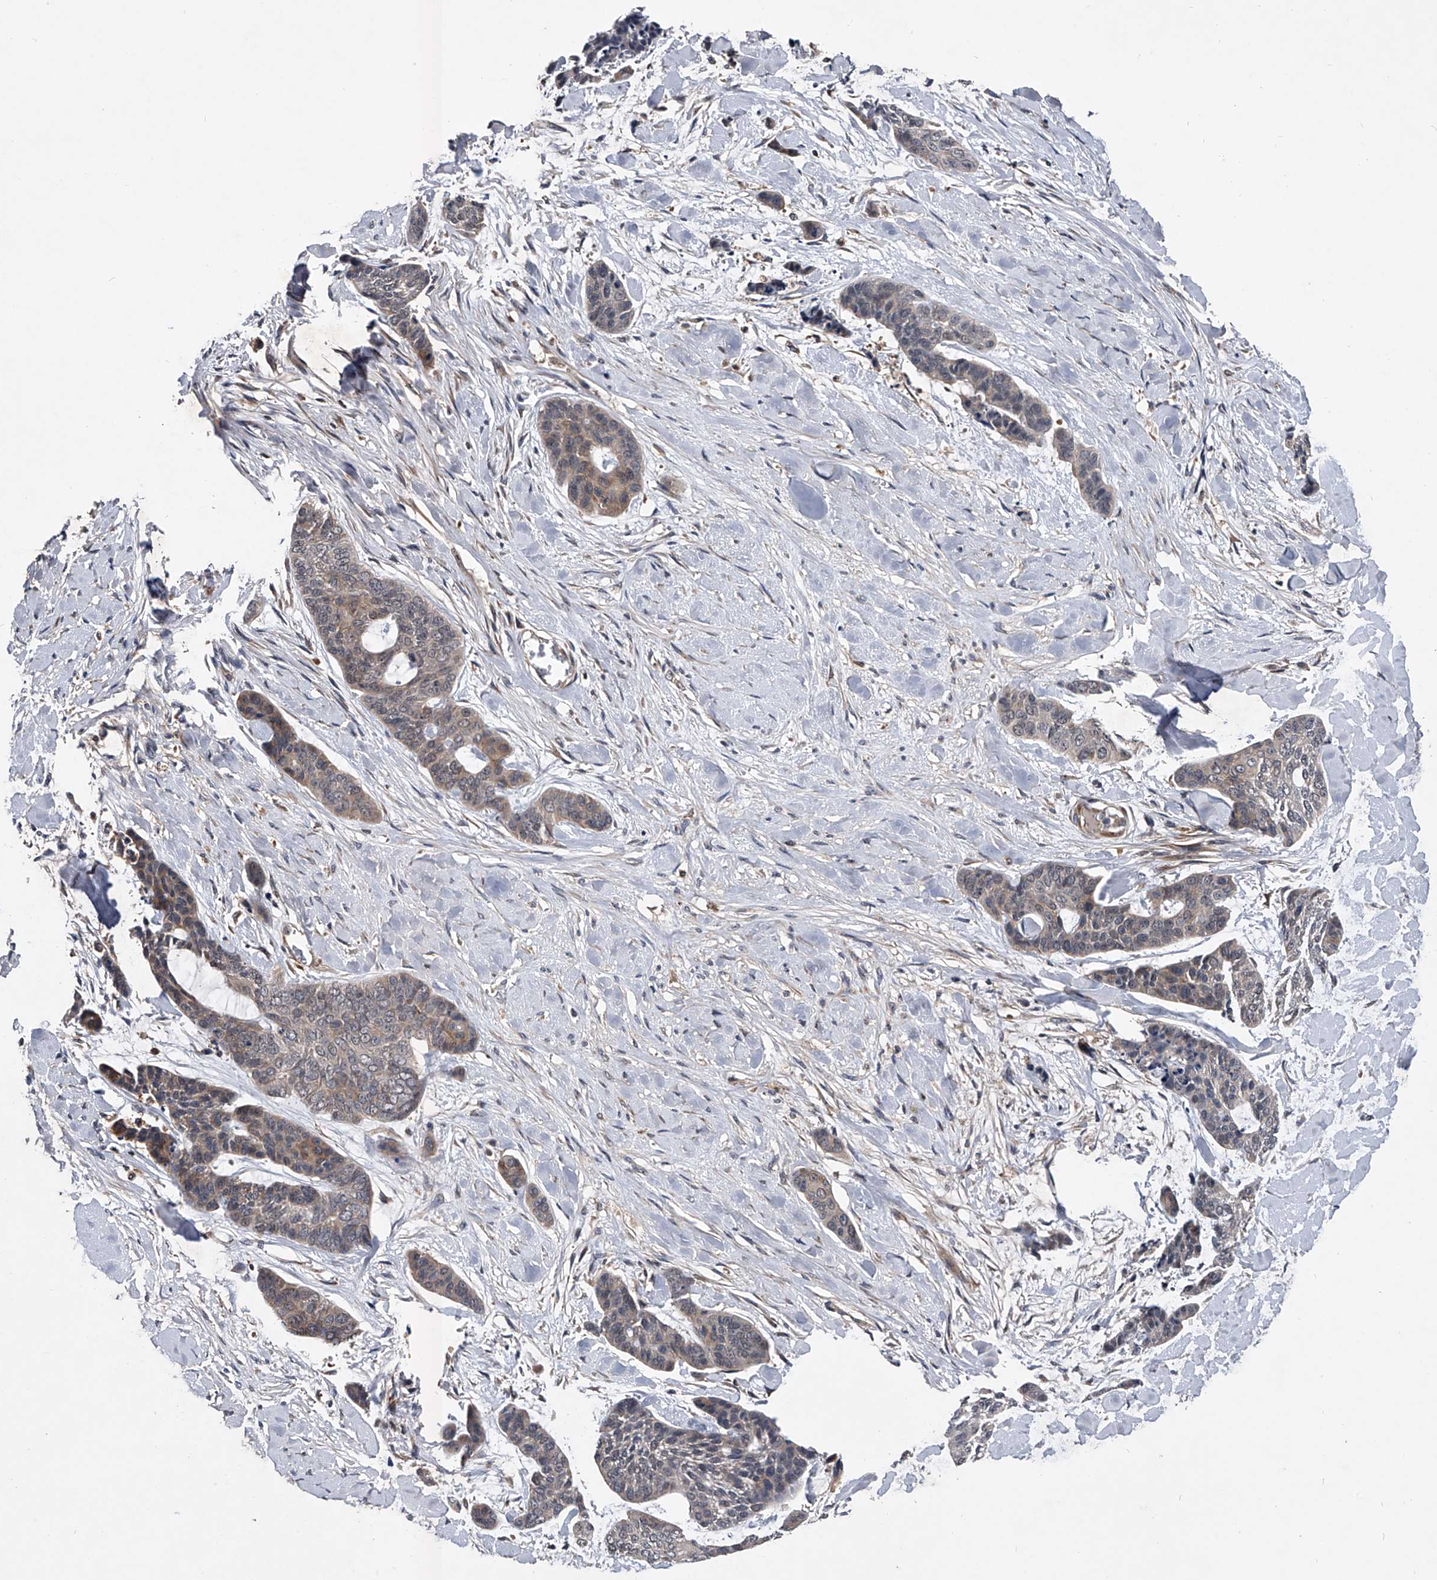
{"staining": {"intensity": "weak", "quantity": "<25%", "location": "cytoplasmic/membranous"}, "tissue": "skin cancer", "cell_type": "Tumor cells", "image_type": "cancer", "snomed": [{"axis": "morphology", "description": "Basal cell carcinoma"}, {"axis": "topography", "description": "Skin"}], "caption": "Skin cancer was stained to show a protein in brown. There is no significant expression in tumor cells.", "gene": "ZNF30", "patient": {"sex": "female", "age": 64}}